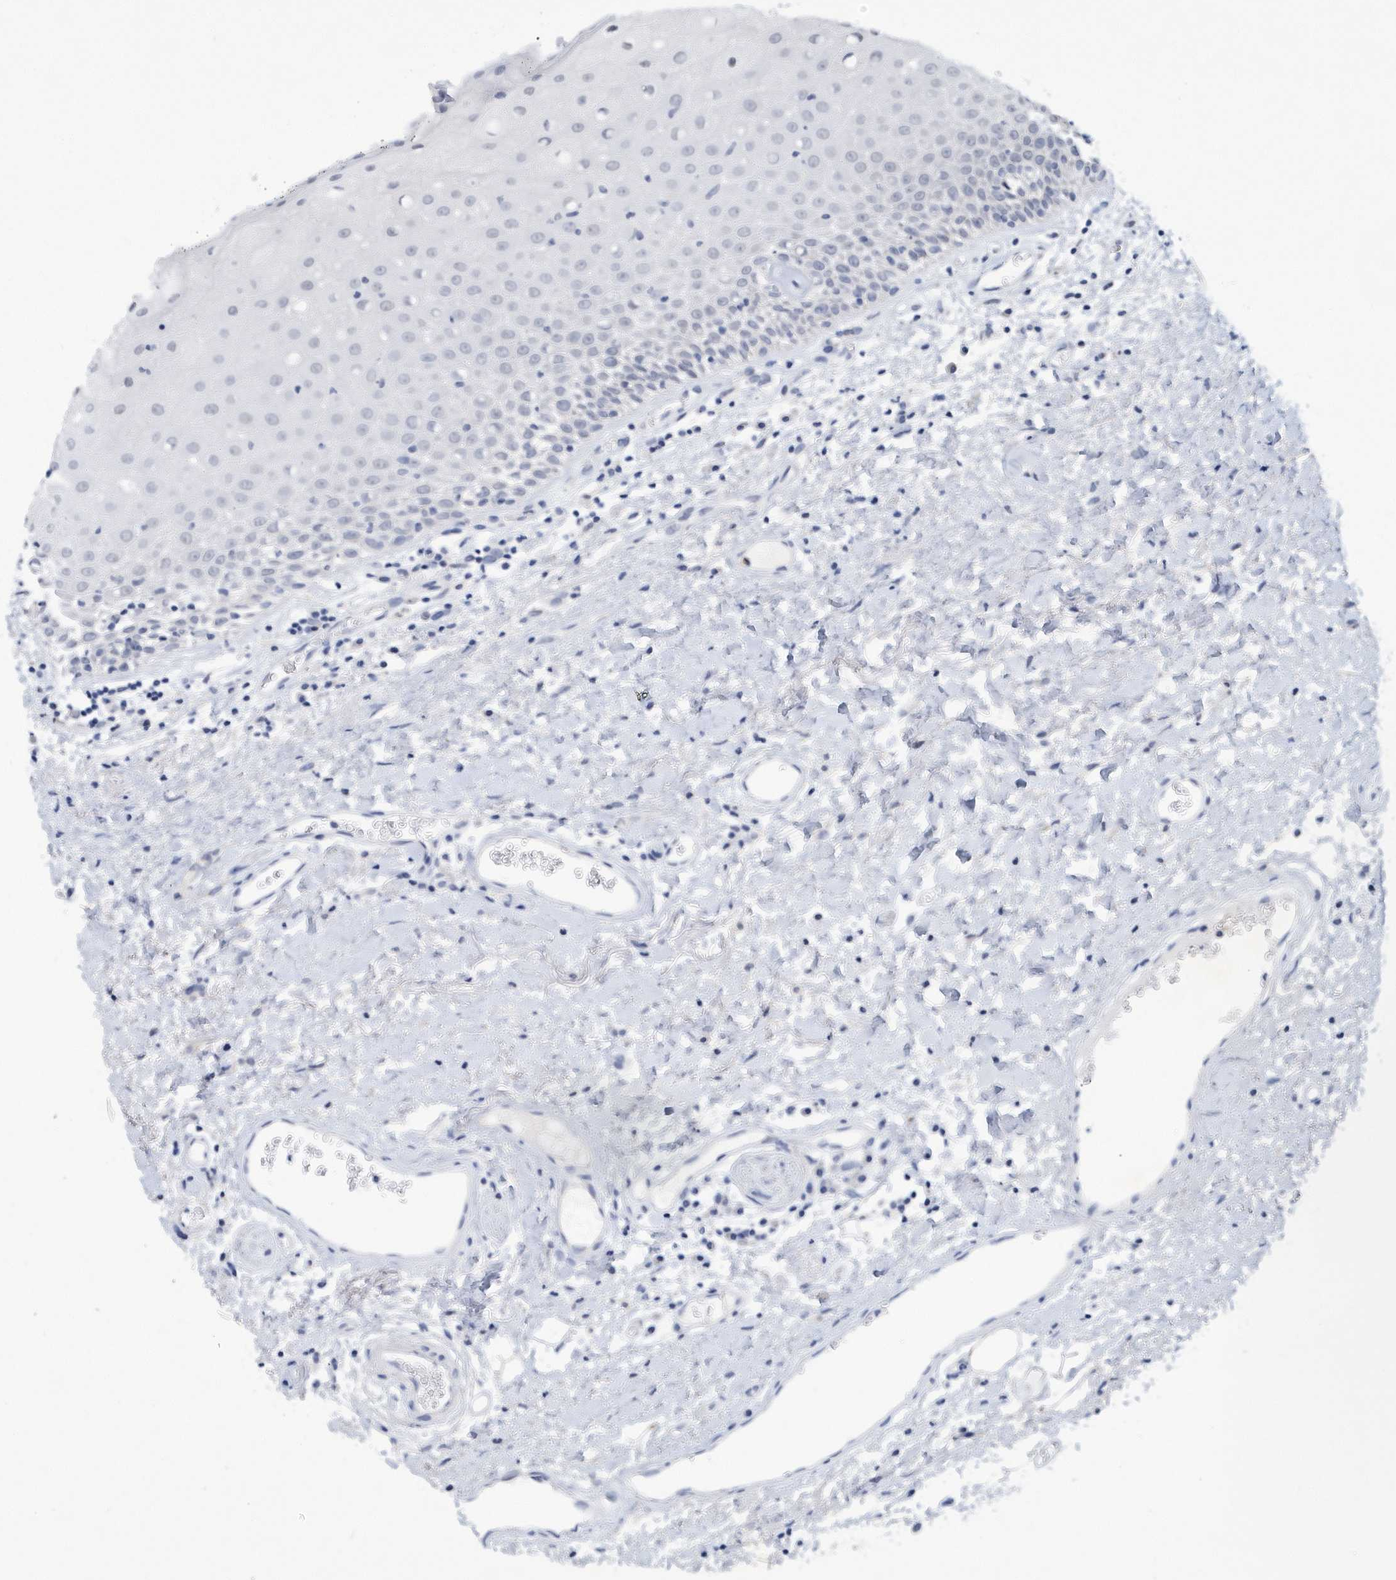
{"staining": {"intensity": "negative", "quantity": "none", "location": "none"}, "tissue": "oral mucosa", "cell_type": "Squamous epithelial cells", "image_type": "normal", "snomed": [{"axis": "morphology", "description": "Normal tissue, NOS"}, {"axis": "topography", "description": "Oral tissue"}], "caption": "Immunohistochemical staining of normal oral mucosa shows no significant staining in squamous epithelial cells.", "gene": "SRGAP3", "patient": {"sex": "male", "age": 74}}